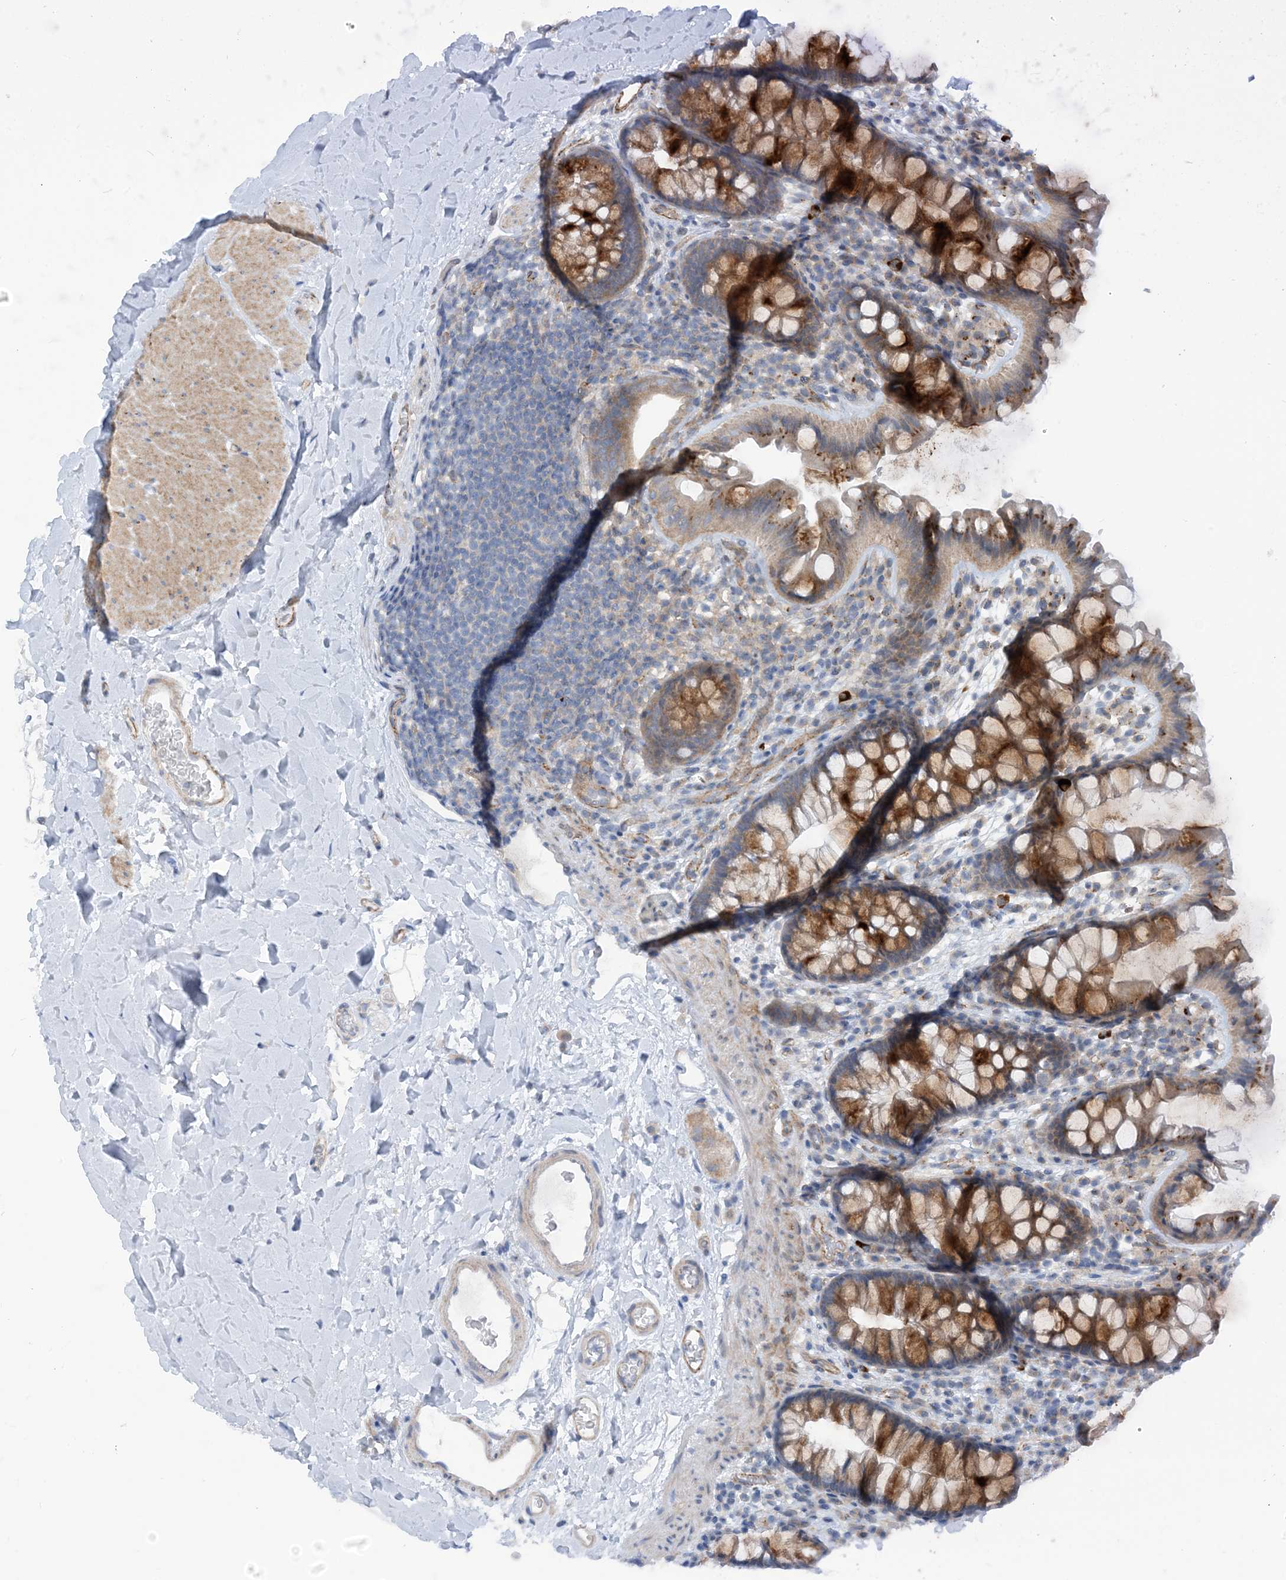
{"staining": {"intensity": "negative", "quantity": "none", "location": "none"}, "tissue": "colon", "cell_type": "Endothelial cells", "image_type": "normal", "snomed": [{"axis": "morphology", "description": "Normal tissue, NOS"}, {"axis": "topography", "description": "Colon"}], "caption": "Endothelial cells show no significant positivity in benign colon. (IHC, brightfield microscopy, high magnification).", "gene": "PLEKHA3", "patient": {"sex": "female", "age": 62}}